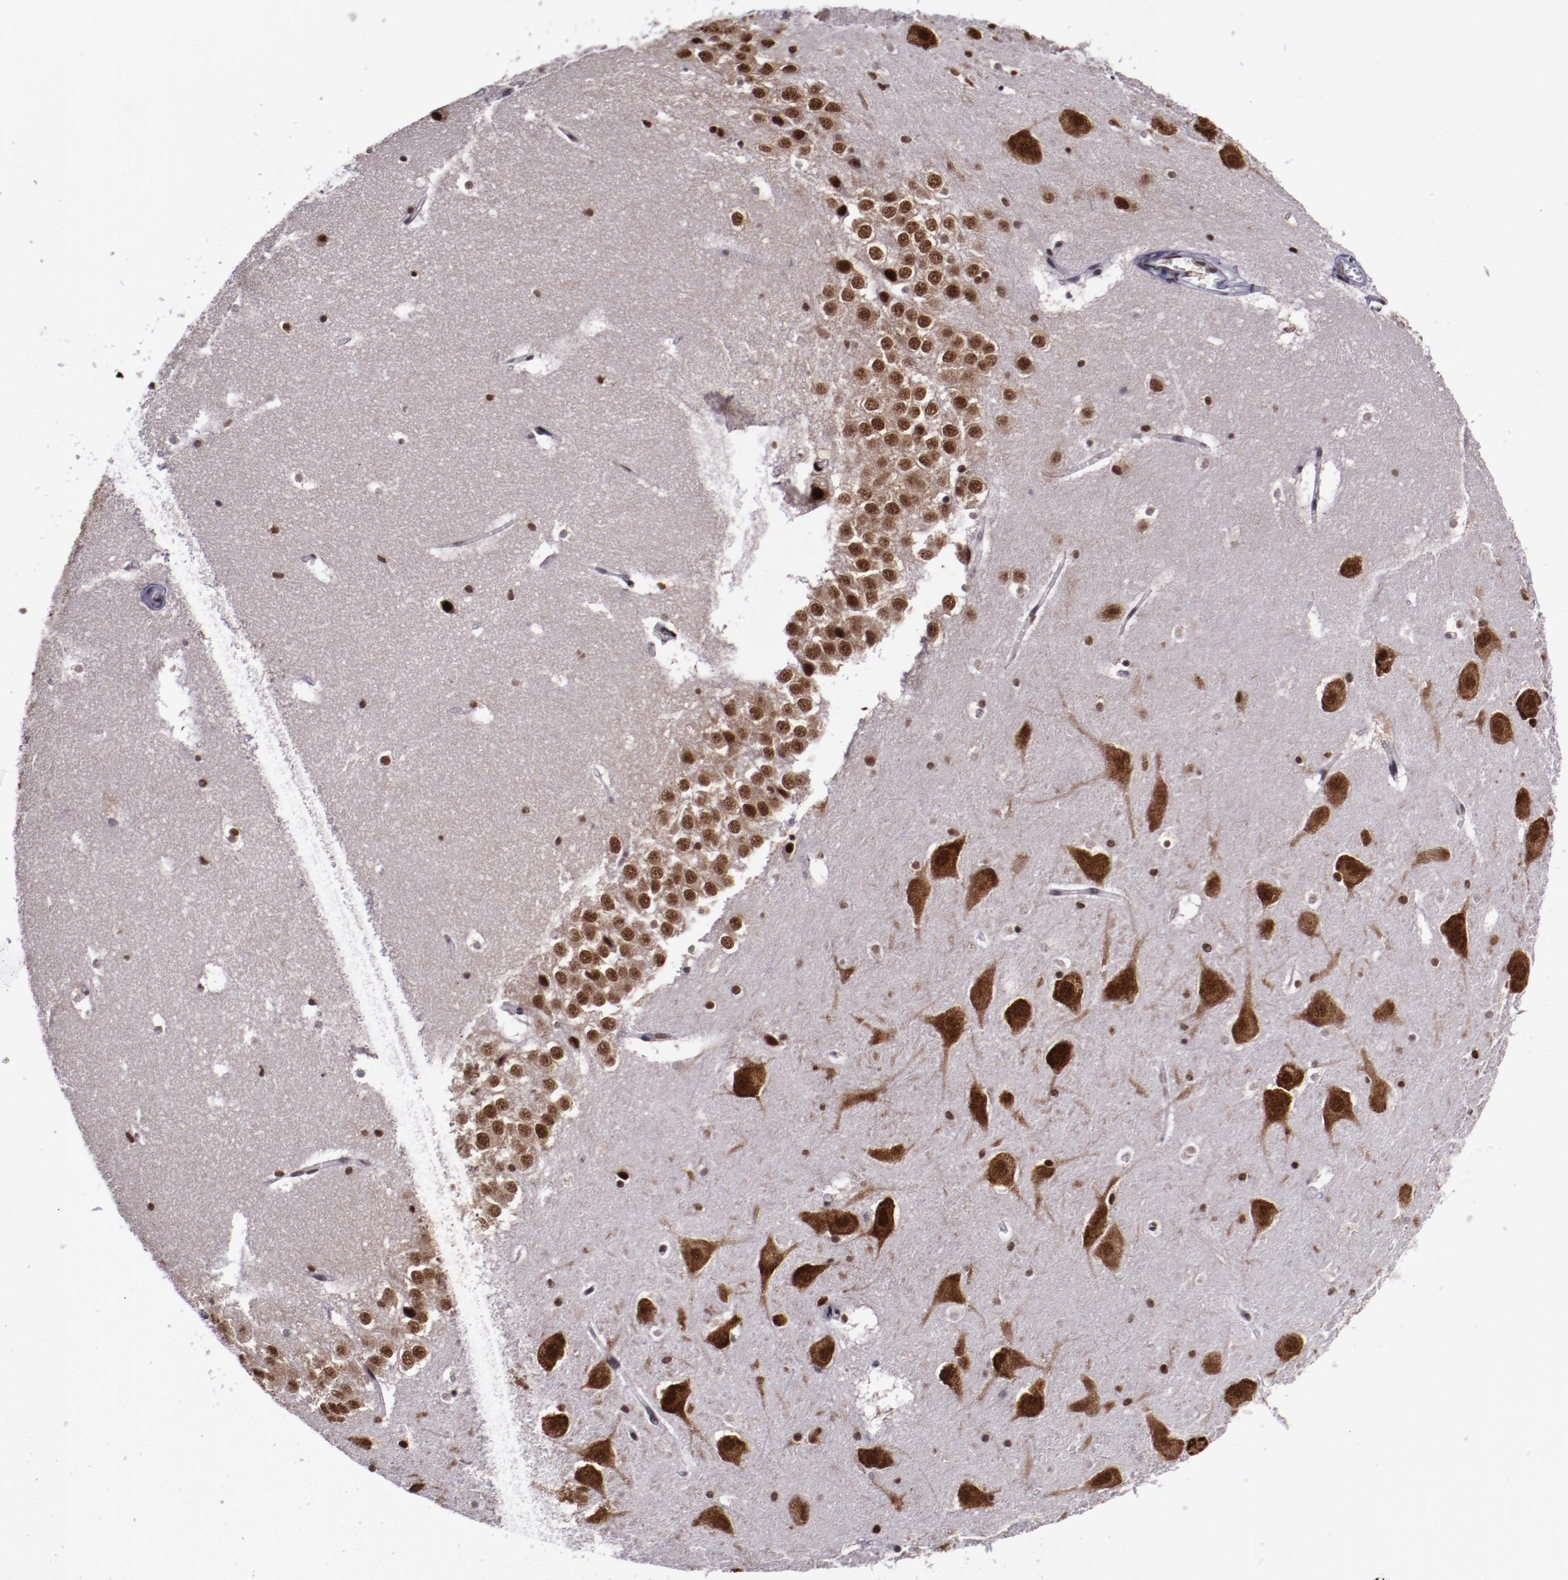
{"staining": {"intensity": "moderate", "quantity": "25%-75%", "location": "nuclear"}, "tissue": "hippocampus", "cell_type": "Glial cells", "image_type": "normal", "snomed": [{"axis": "morphology", "description": "Normal tissue, NOS"}, {"axis": "topography", "description": "Hippocampus"}], "caption": "High-power microscopy captured an immunohistochemistry (IHC) histopathology image of unremarkable hippocampus, revealing moderate nuclear staining in about 25%-75% of glial cells.", "gene": "ERH", "patient": {"sex": "male", "age": 45}}